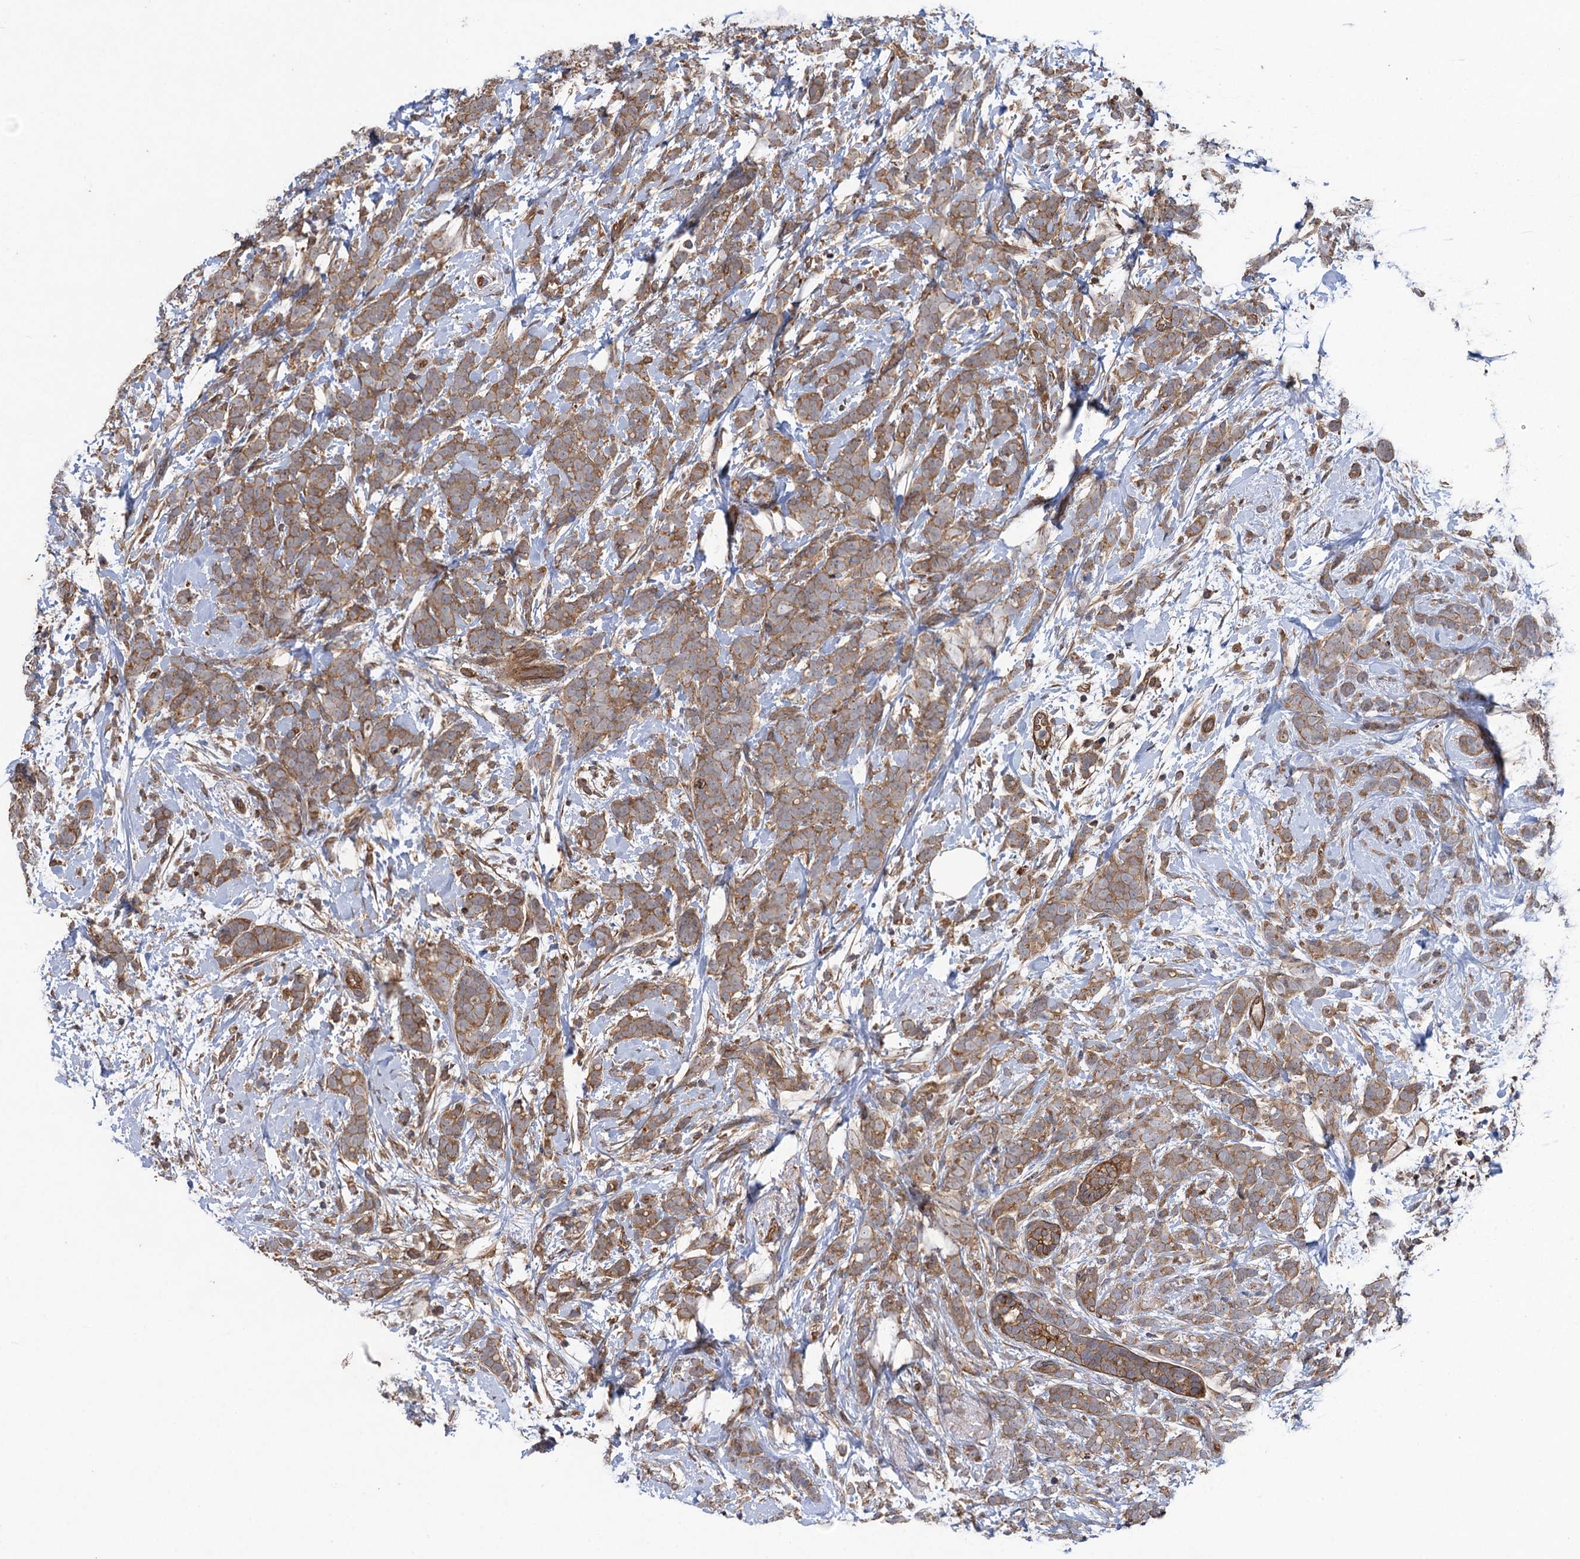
{"staining": {"intensity": "moderate", "quantity": ">75%", "location": "cytoplasmic/membranous"}, "tissue": "breast cancer", "cell_type": "Tumor cells", "image_type": "cancer", "snomed": [{"axis": "morphology", "description": "Lobular carcinoma"}, {"axis": "topography", "description": "Breast"}], "caption": "Immunohistochemistry (IHC) histopathology image of neoplastic tissue: human breast cancer (lobular carcinoma) stained using IHC reveals medium levels of moderate protein expression localized specifically in the cytoplasmic/membranous of tumor cells, appearing as a cytoplasmic/membranous brown color.", "gene": "HAUS1", "patient": {"sex": "female", "age": 58}}